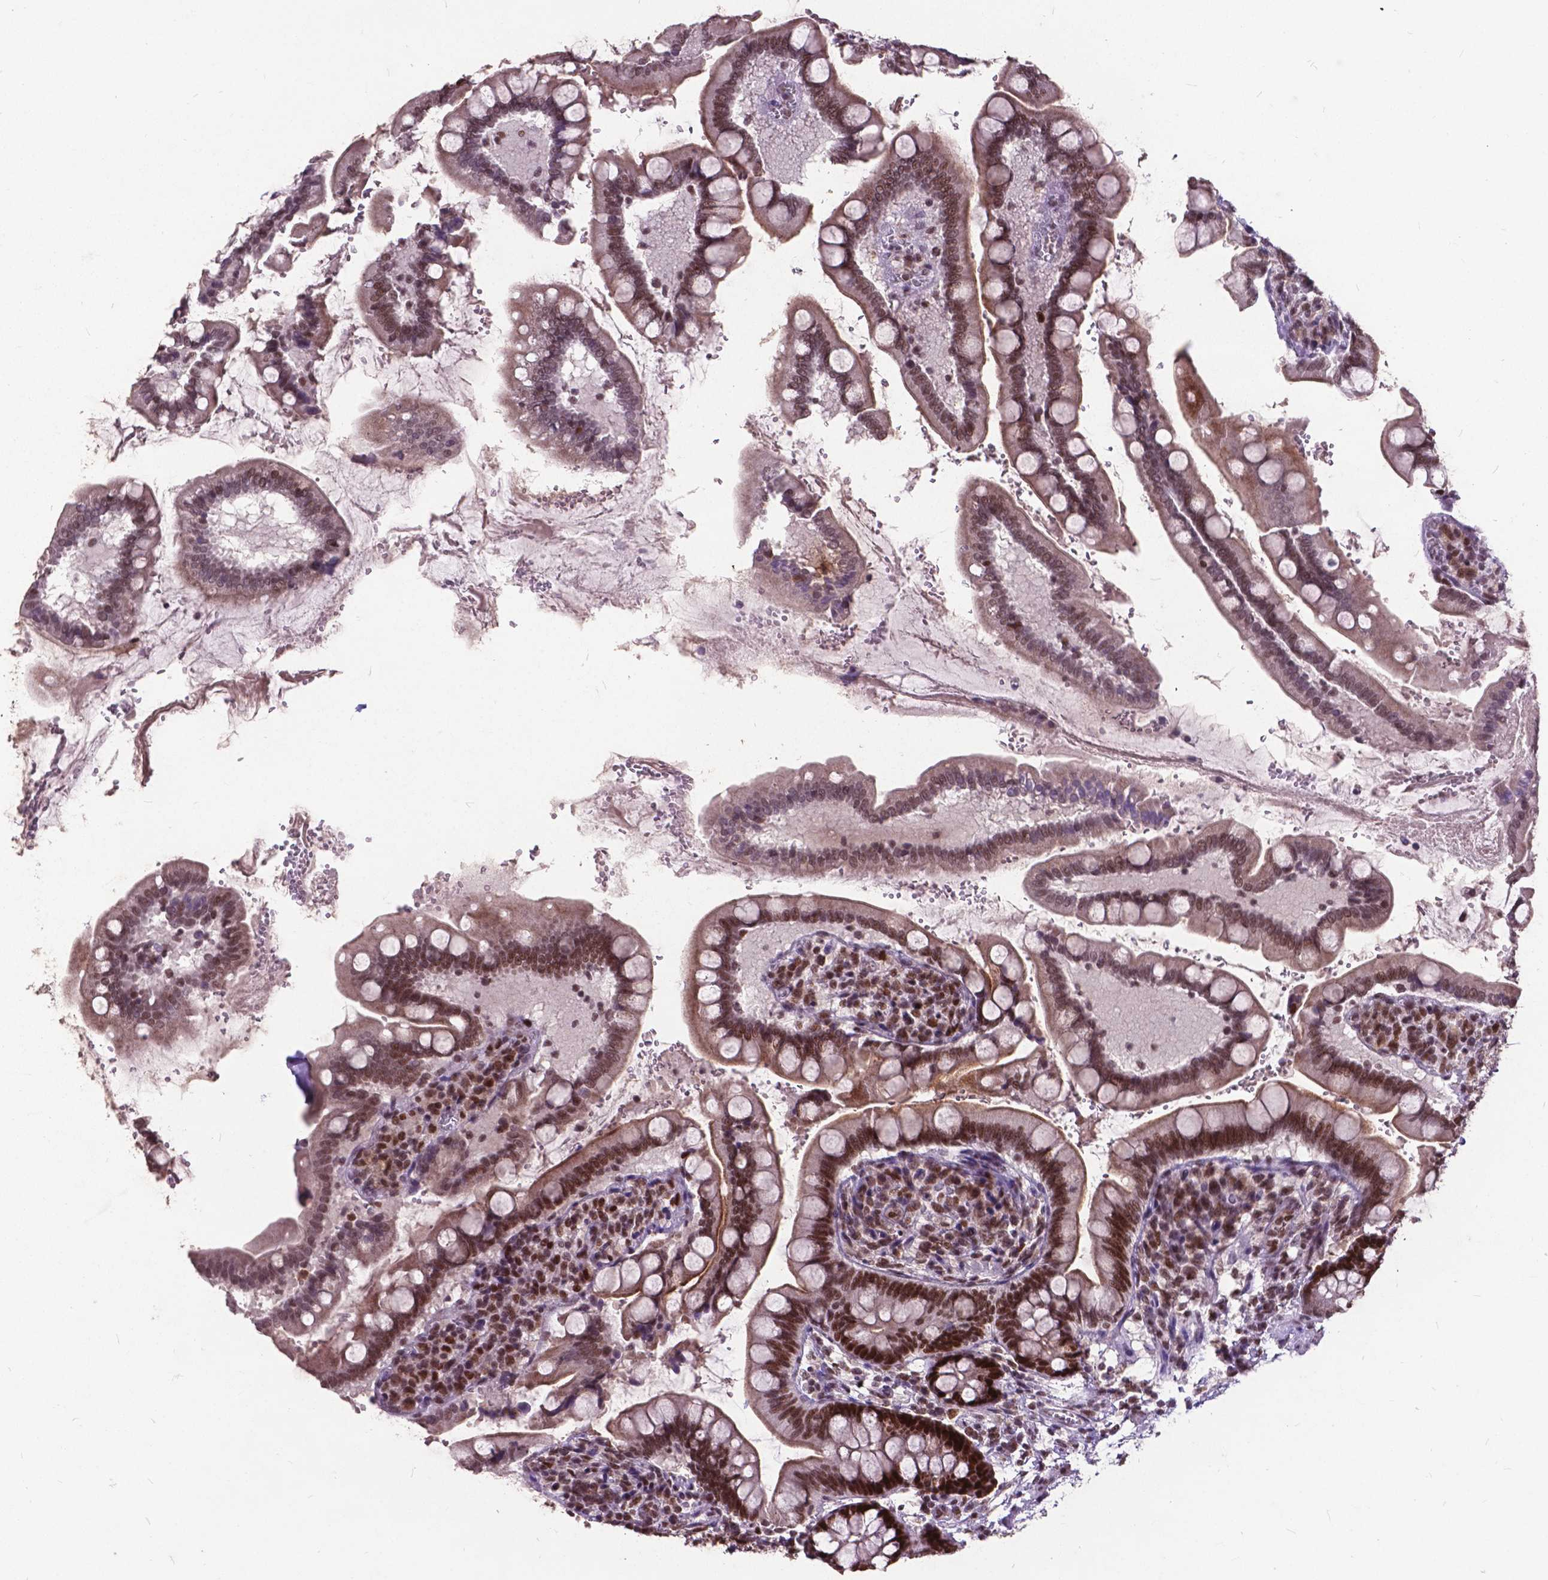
{"staining": {"intensity": "strong", "quantity": "25%-75%", "location": "cytoplasmic/membranous,nuclear"}, "tissue": "small intestine", "cell_type": "Glandular cells", "image_type": "normal", "snomed": [{"axis": "morphology", "description": "Normal tissue, NOS"}, {"axis": "topography", "description": "Small intestine"}], "caption": "Protein staining by immunohistochemistry (IHC) demonstrates strong cytoplasmic/membranous,nuclear staining in about 25%-75% of glandular cells in benign small intestine.", "gene": "MSH2", "patient": {"sex": "female", "age": 56}}